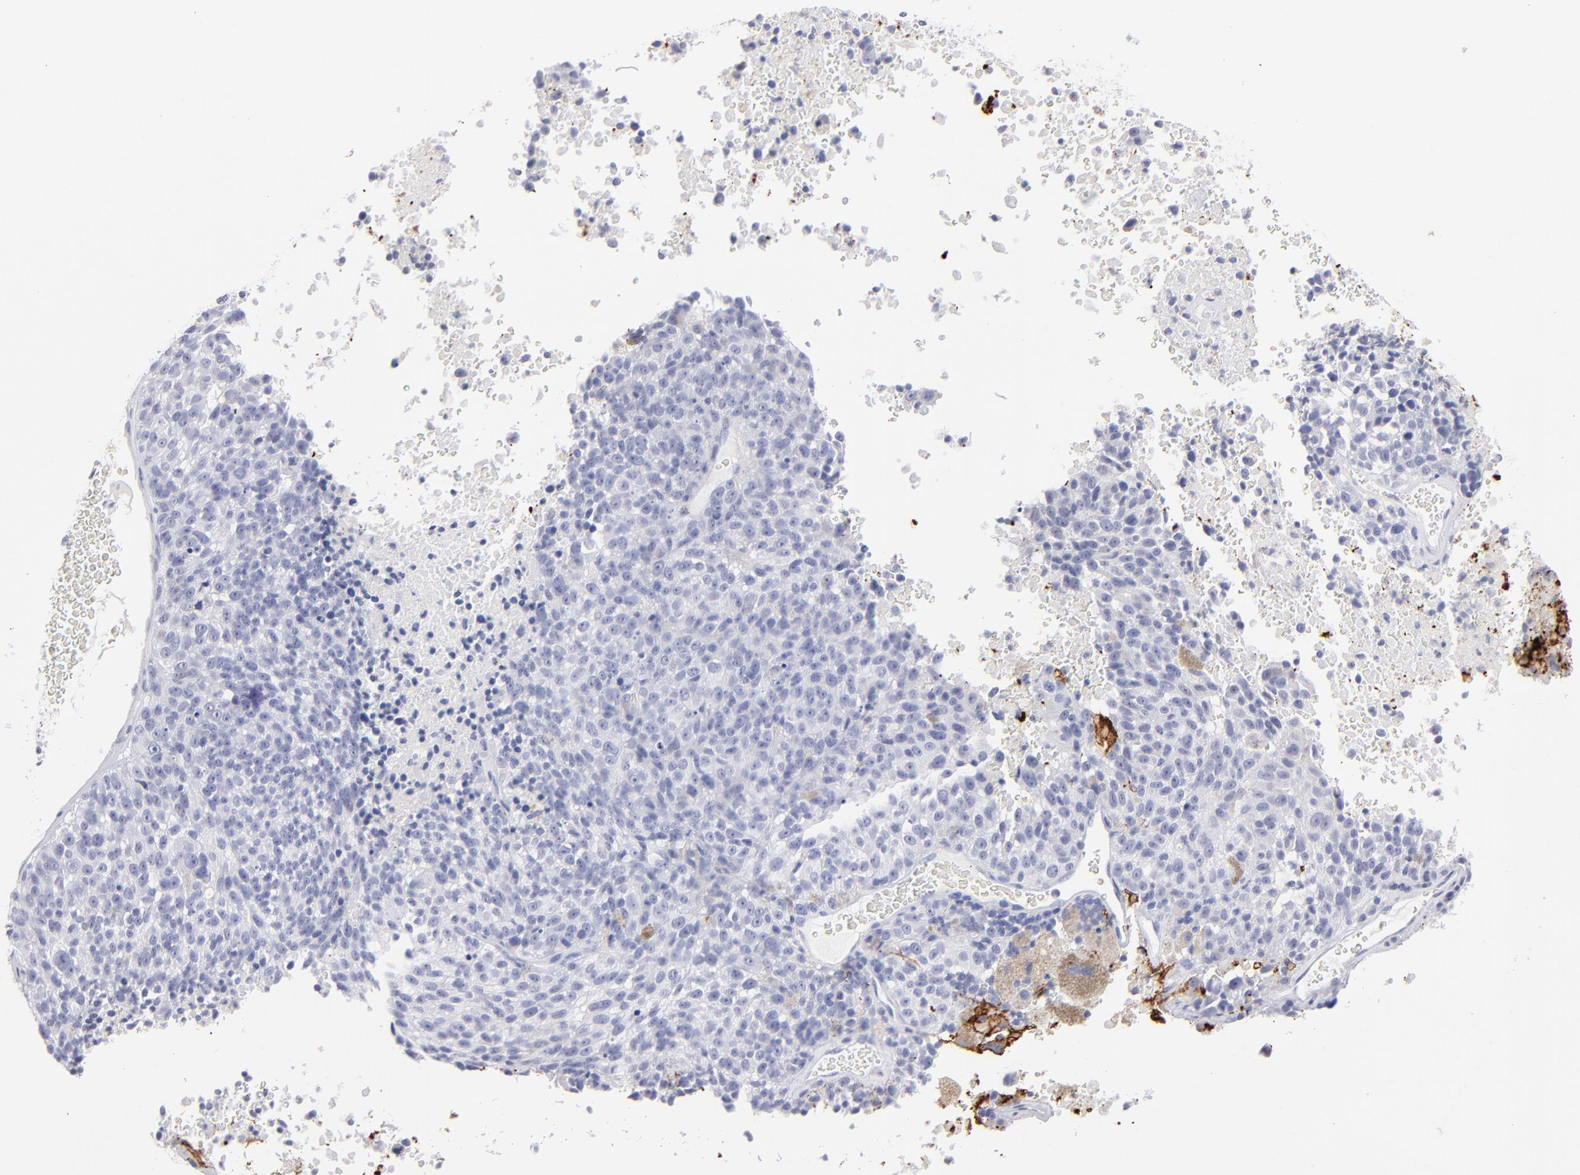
{"staining": {"intensity": "weak", "quantity": "<25%", "location": "cytoplasmic/membranous,nuclear"}, "tissue": "melanoma", "cell_type": "Tumor cells", "image_type": "cancer", "snomed": [{"axis": "morphology", "description": "Malignant melanoma, Metastatic site"}, {"axis": "topography", "description": "Cerebral cortex"}], "caption": "The immunohistochemistry image has no significant positivity in tumor cells of melanoma tissue.", "gene": "CADM3", "patient": {"sex": "female", "age": 52}}